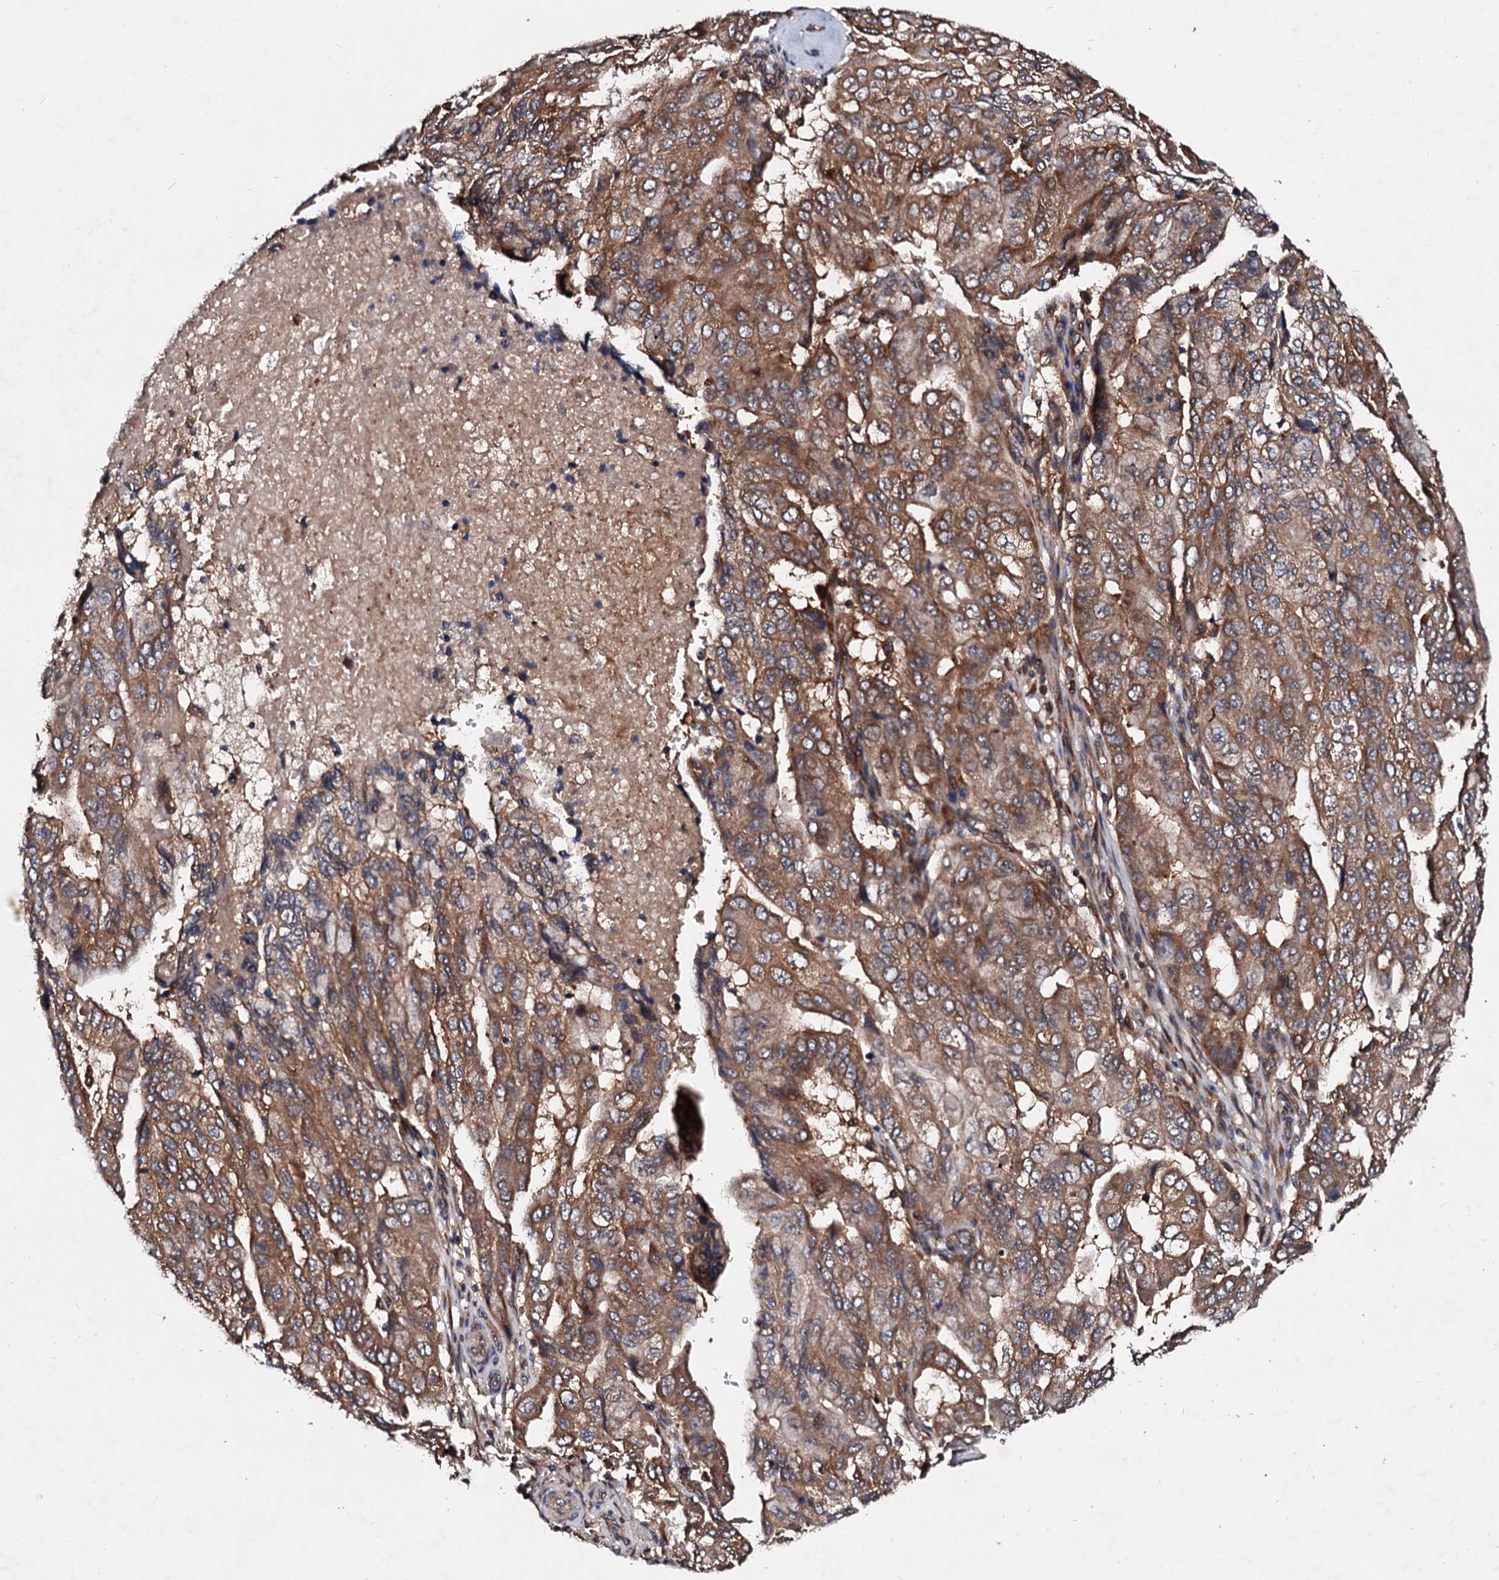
{"staining": {"intensity": "moderate", "quantity": ">75%", "location": "cytoplasmic/membranous"}, "tissue": "pancreatic cancer", "cell_type": "Tumor cells", "image_type": "cancer", "snomed": [{"axis": "morphology", "description": "Adenocarcinoma, NOS"}, {"axis": "topography", "description": "Pancreas"}], "caption": "About >75% of tumor cells in adenocarcinoma (pancreatic) exhibit moderate cytoplasmic/membranous protein positivity as visualized by brown immunohistochemical staining.", "gene": "EXTL1", "patient": {"sex": "male", "age": 51}}